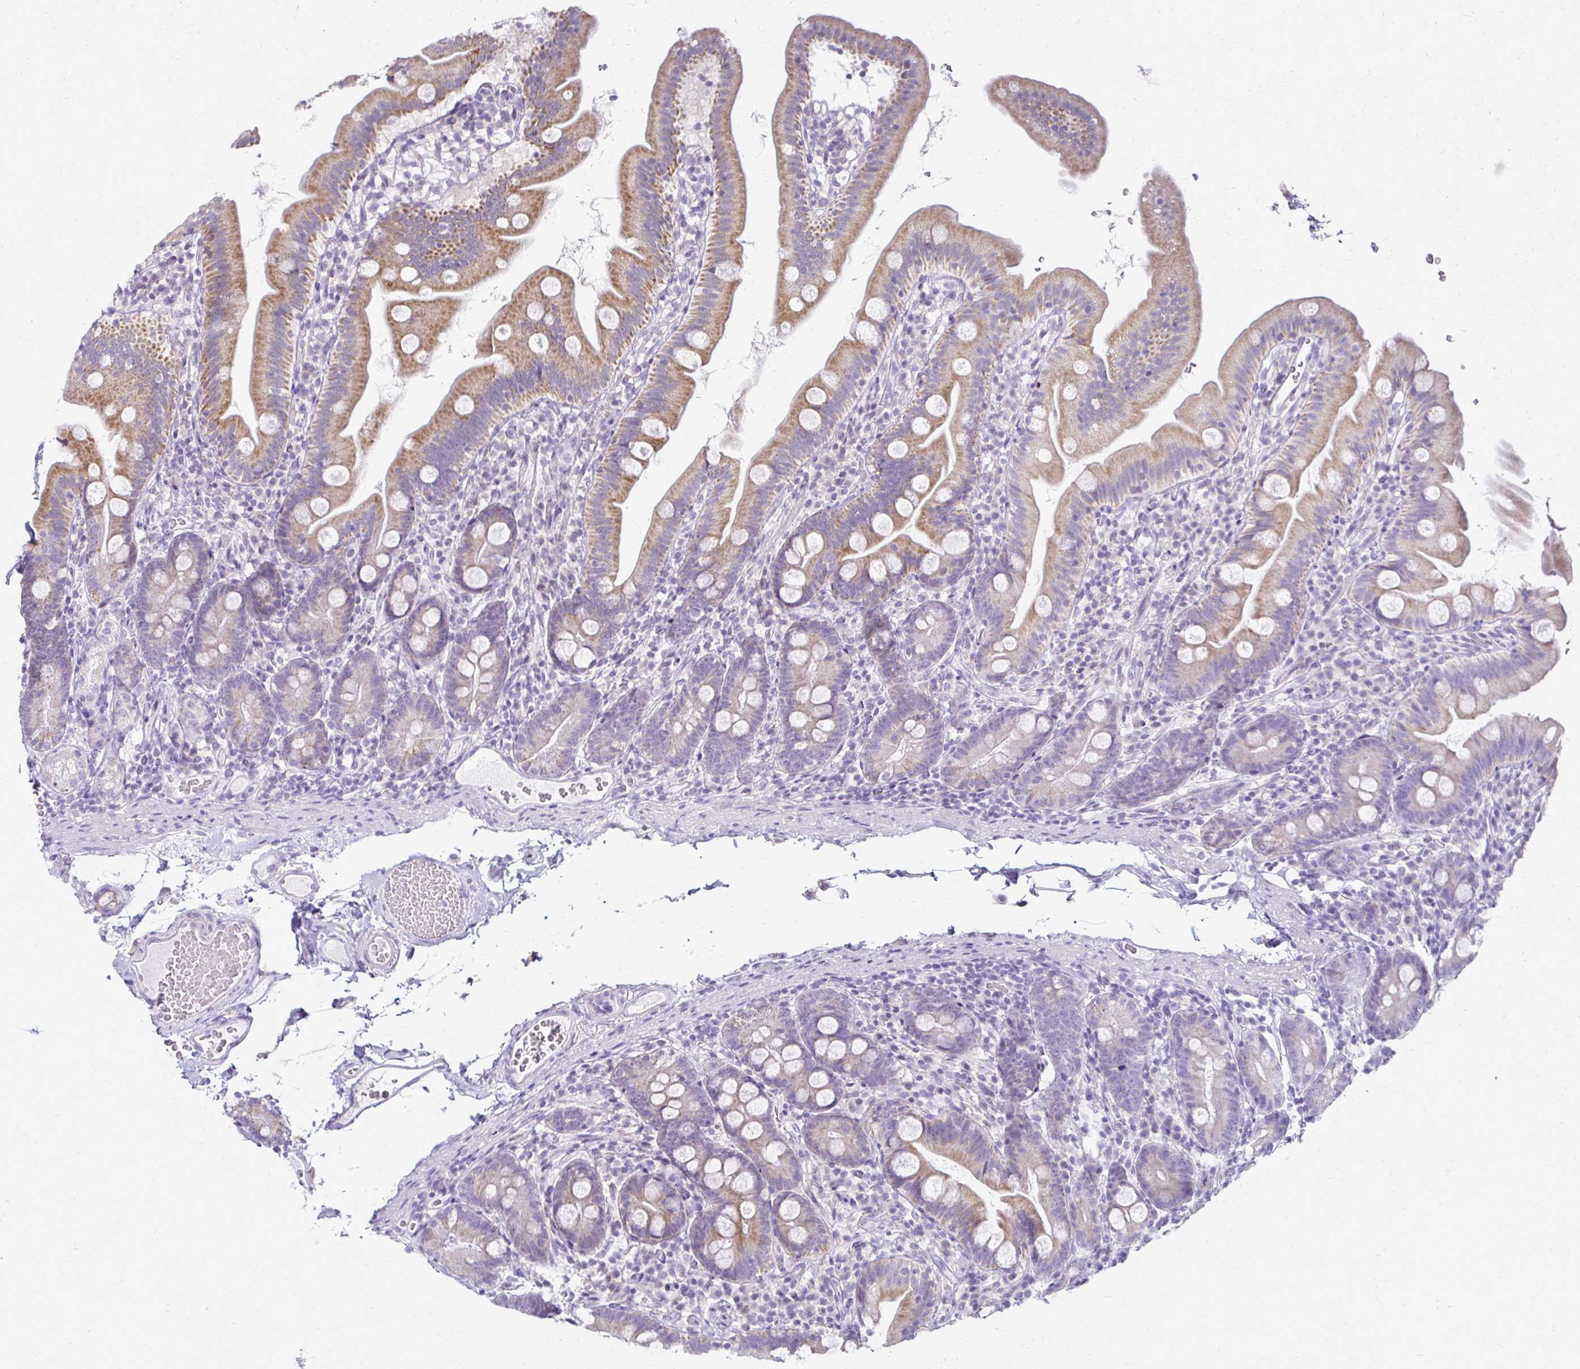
{"staining": {"intensity": "moderate", "quantity": "25%-75%", "location": "cytoplasmic/membranous"}, "tissue": "duodenum", "cell_type": "Glandular cells", "image_type": "normal", "snomed": [{"axis": "morphology", "description": "Normal tissue, NOS"}, {"axis": "topography", "description": "Duodenum"}], "caption": "Protein positivity by IHC displays moderate cytoplasmic/membranous positivity in approximately 25%-75% of glandular cells in normal duodenum. The staining was performed using DAB to visualize the protein expression in brown, while the nuclei were stained in blue with hematoxylin (Magnification: 20x).", "gene": "FCGR2A", "patient": {"sex": "female", "age": 67}}